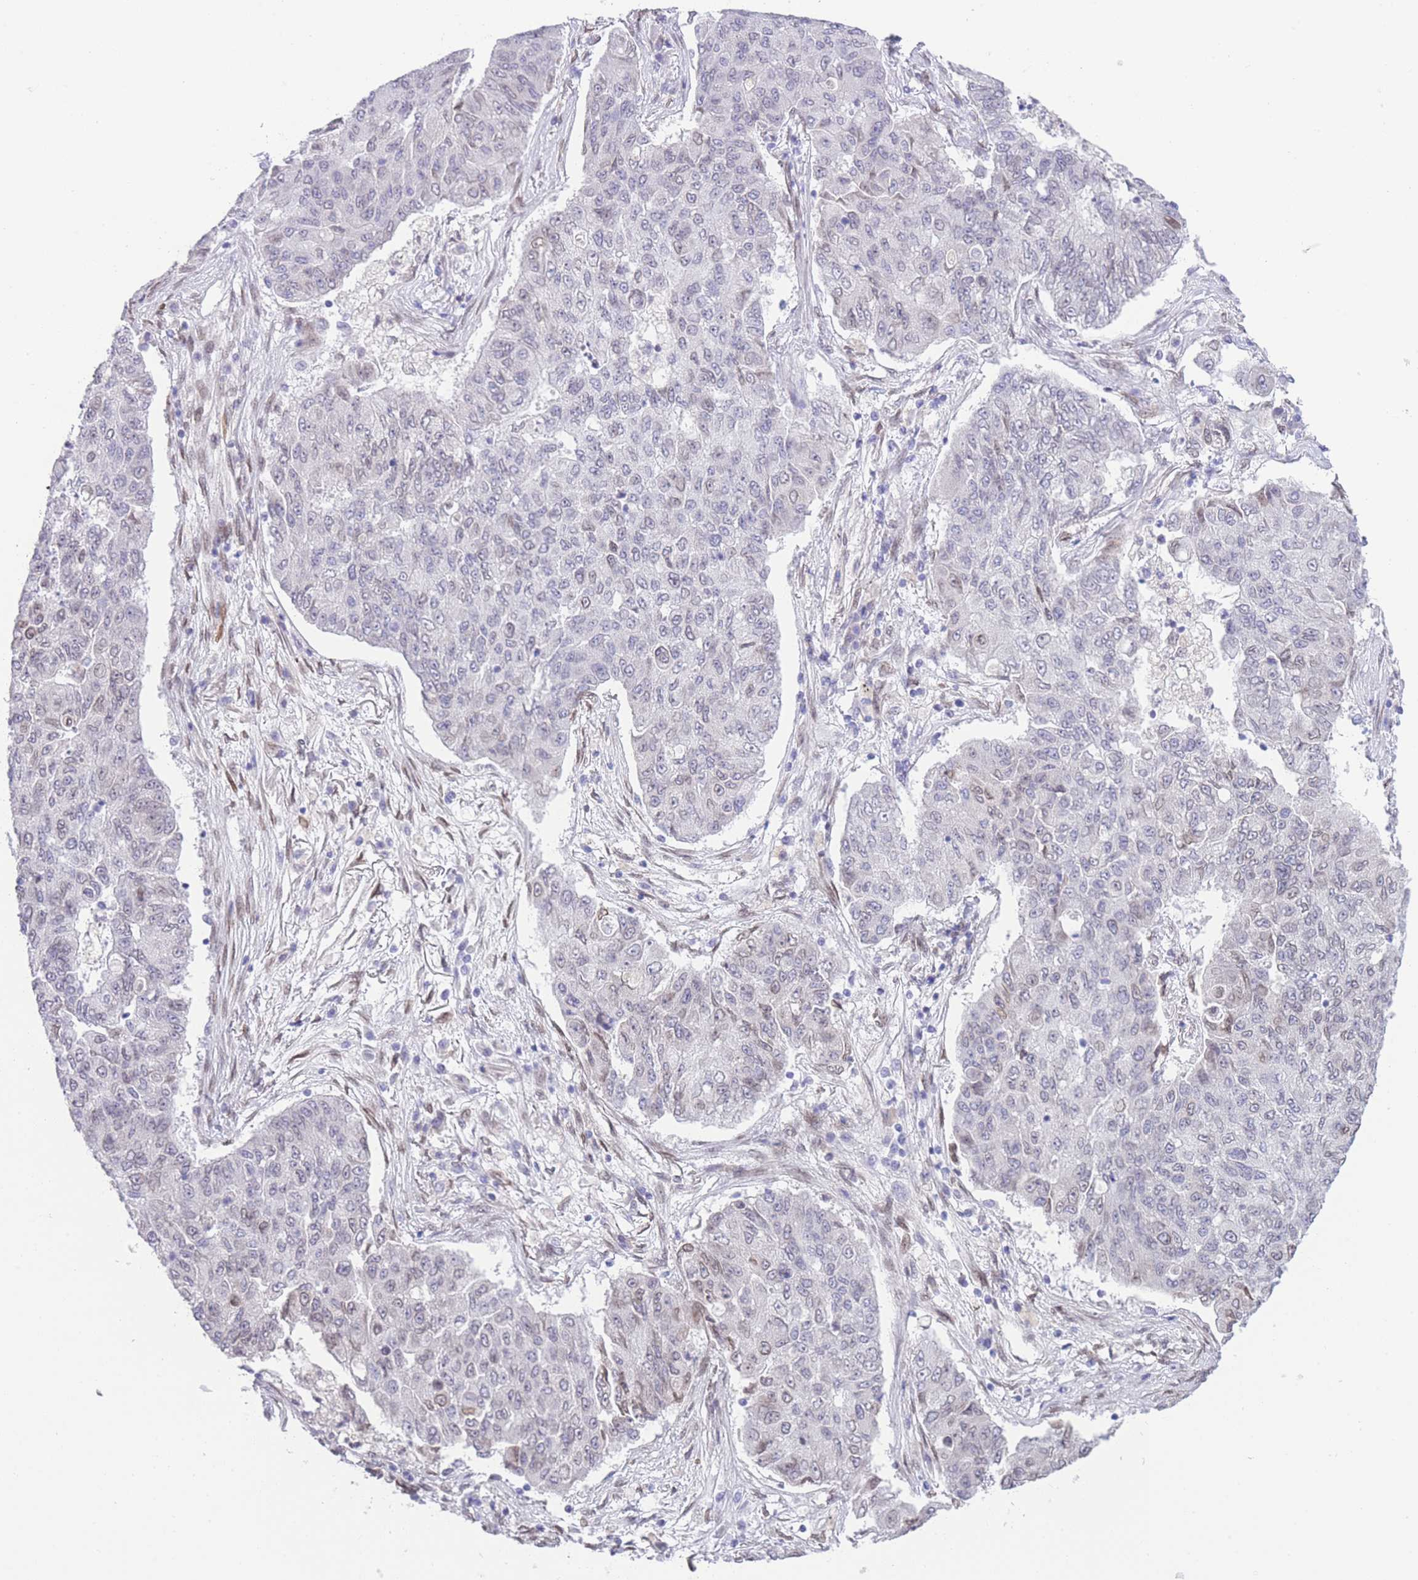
{"staining": {"intensity": "weak", "quantity": "<25%", "location": "nuclear"}, "tissue": "lung cancer", "cell_type": "Tumor cells", "image_type": "cancer", "snomed": [{"axis": "morphology", "description": "Squamous cell carcinoma, NOS"}, {"axis": "topography", "description": "Lung"}], "caption": "Human lung squamous cell carcinoma stained for a protein using immunohistochemistry displays no staining in tumor cells.", "gene": "OR10AD1", "patient": {"sex": "male", "age": 74}}